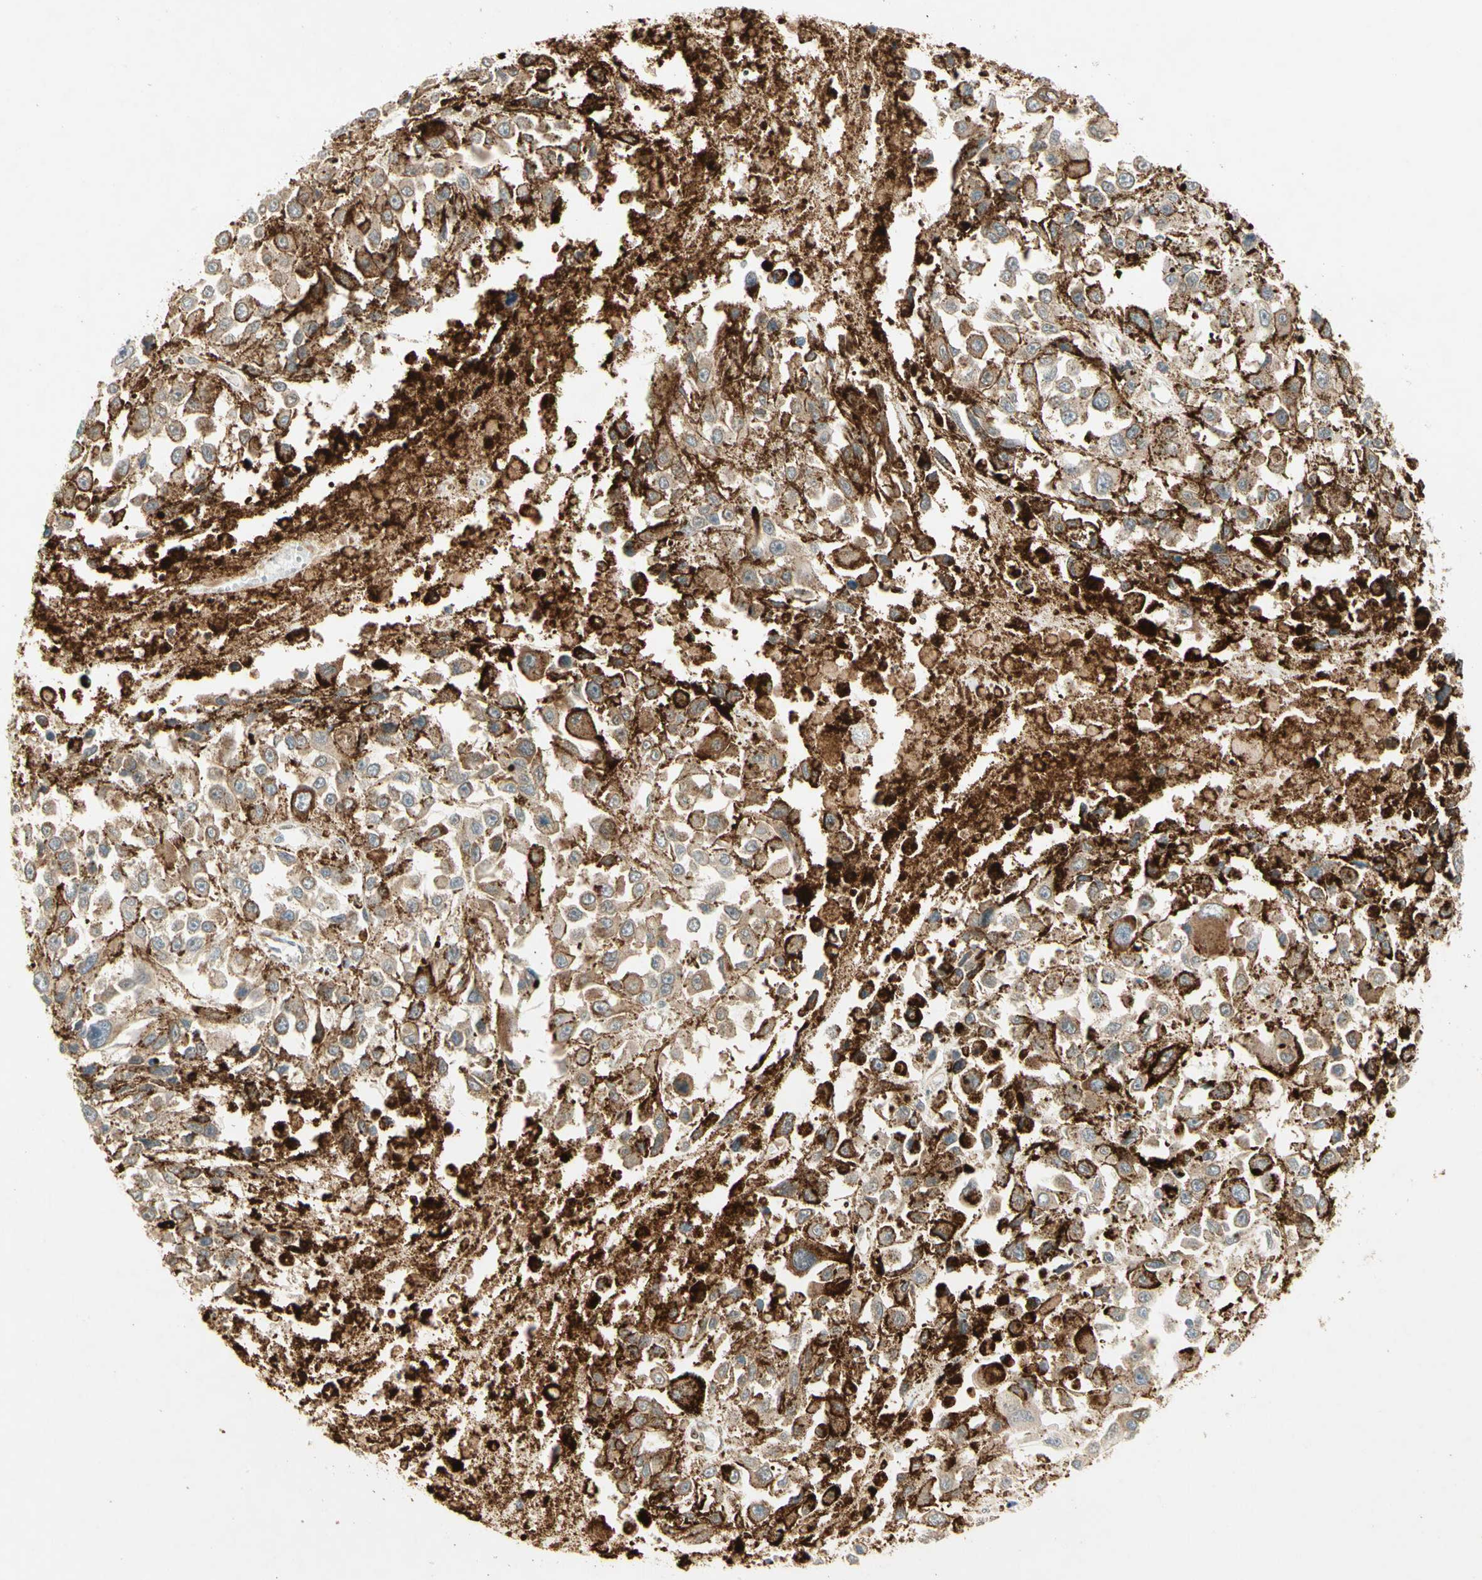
{"staining": {"intensity": "moderate", "quantity": ">75%", "location": "cytoplasmic/membranous"}, "tissue": "melanoma", "cell_type": "Tumor cells", "image_type": "cancer", "snomed": [{"axis": "morphology", "description": "Malignant melanoma, Metastatic site"}, {"axis": "topography", "description": "Lymph node"}], "caption": "The micrograph exhibits staining of malignant melanoma (metastatic site), revealing moderate cytoplasmic/membranous protein expression (brown color) within tumor cells.", "gene": "TAPBP", "patient": {"sex": "male", "age": 59}}